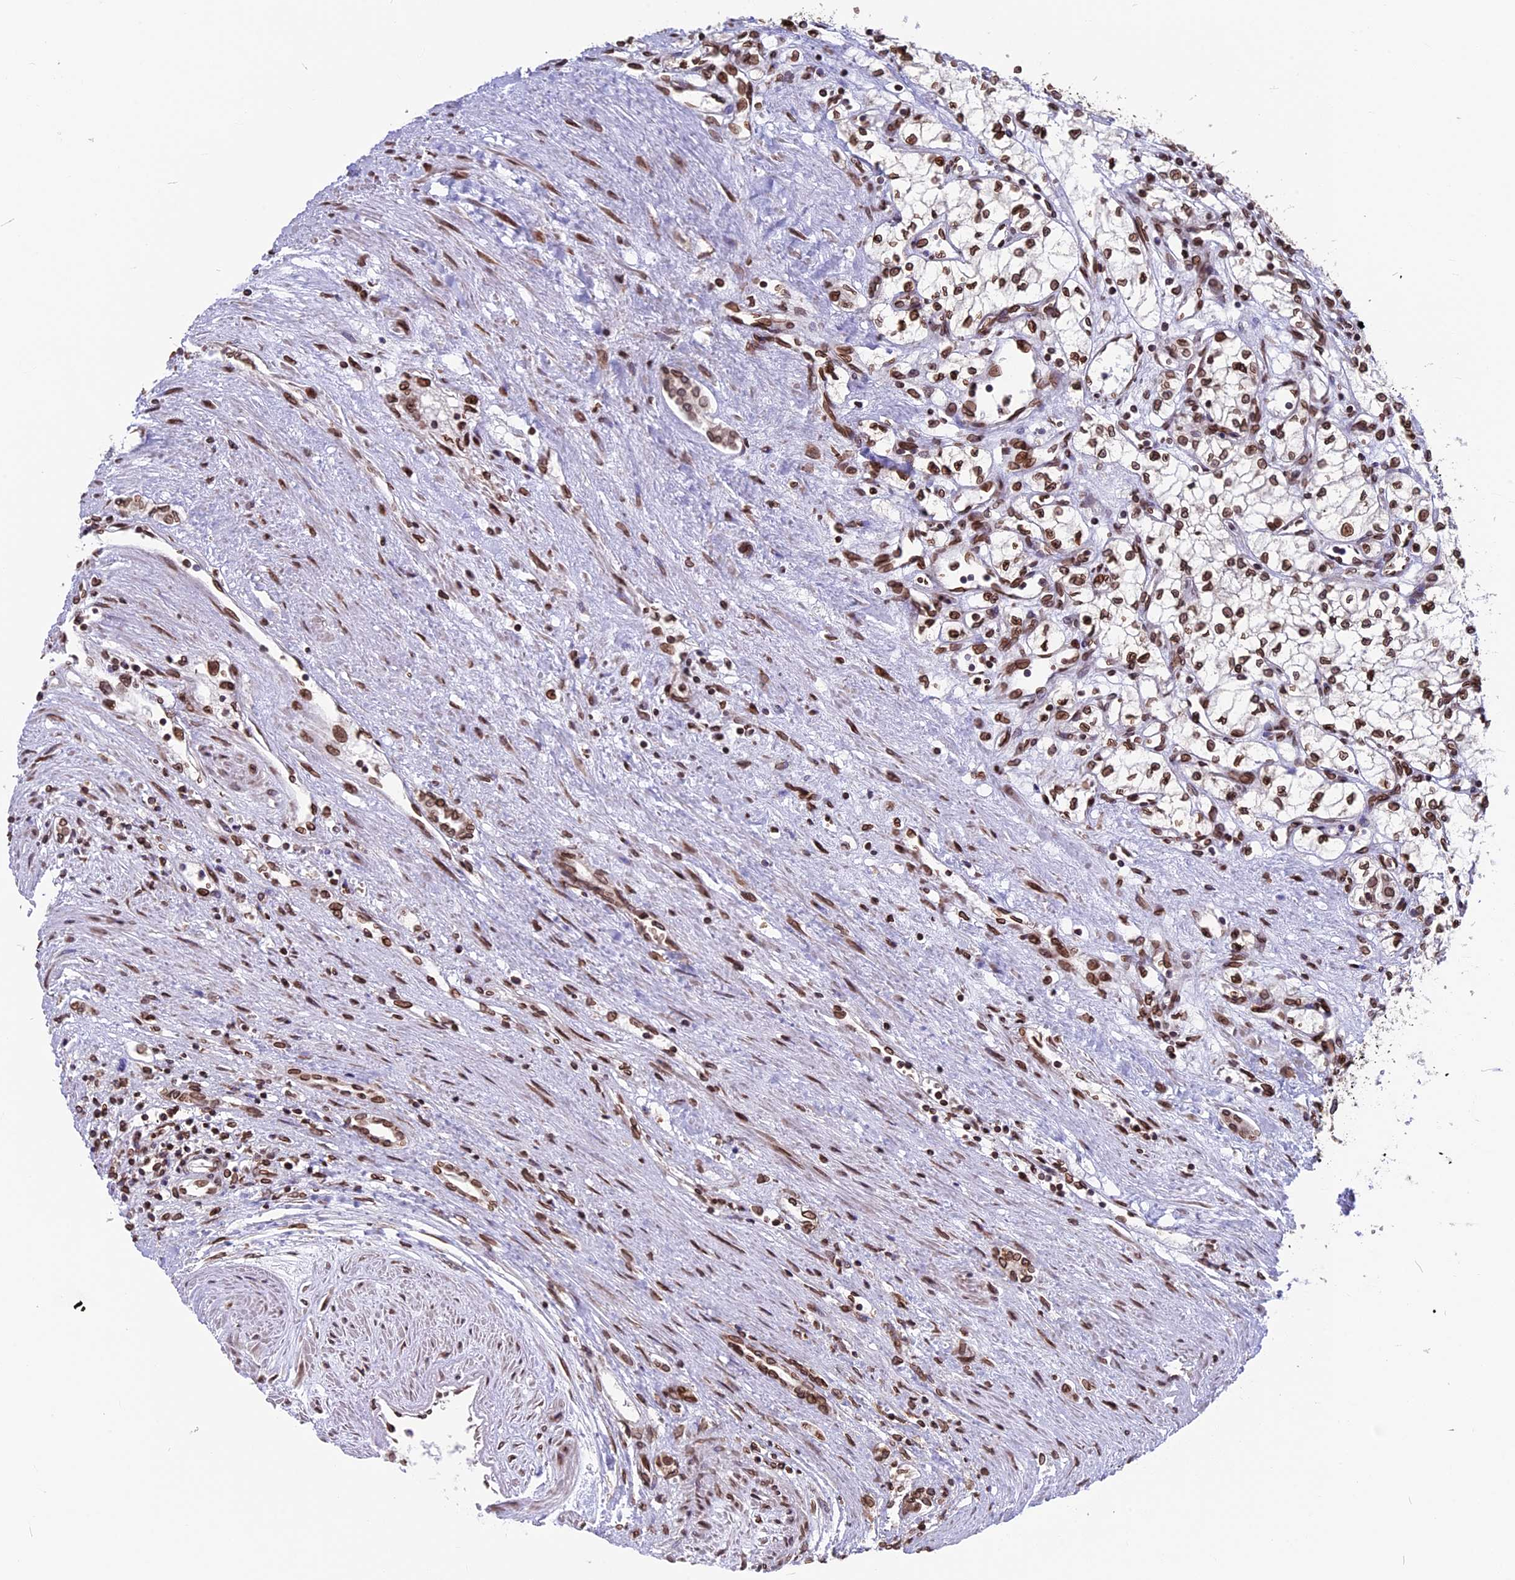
{"staining": {"intensity": "moderate", "quantity": ">75%", "location": "cytoplasmic/membranous,nuclear"}, "tissue": "renal cancer", "cell_type": "Tumor cells", "image_type": "cancer", "snomed": [{"axis": "morphology", "description": "Adenocarcinoma, NOS"}, {"axis": "topography", "description": "Kidney"}], "caption": "IHC of human adenocarcinoma (renal) shows medium levels of moderate cytoplasmic/membranous and nuclear staining in approximately >75% of tumor cells.", "gene": "PTCHD4", "patient": {"sex": "male", "age": 59}}